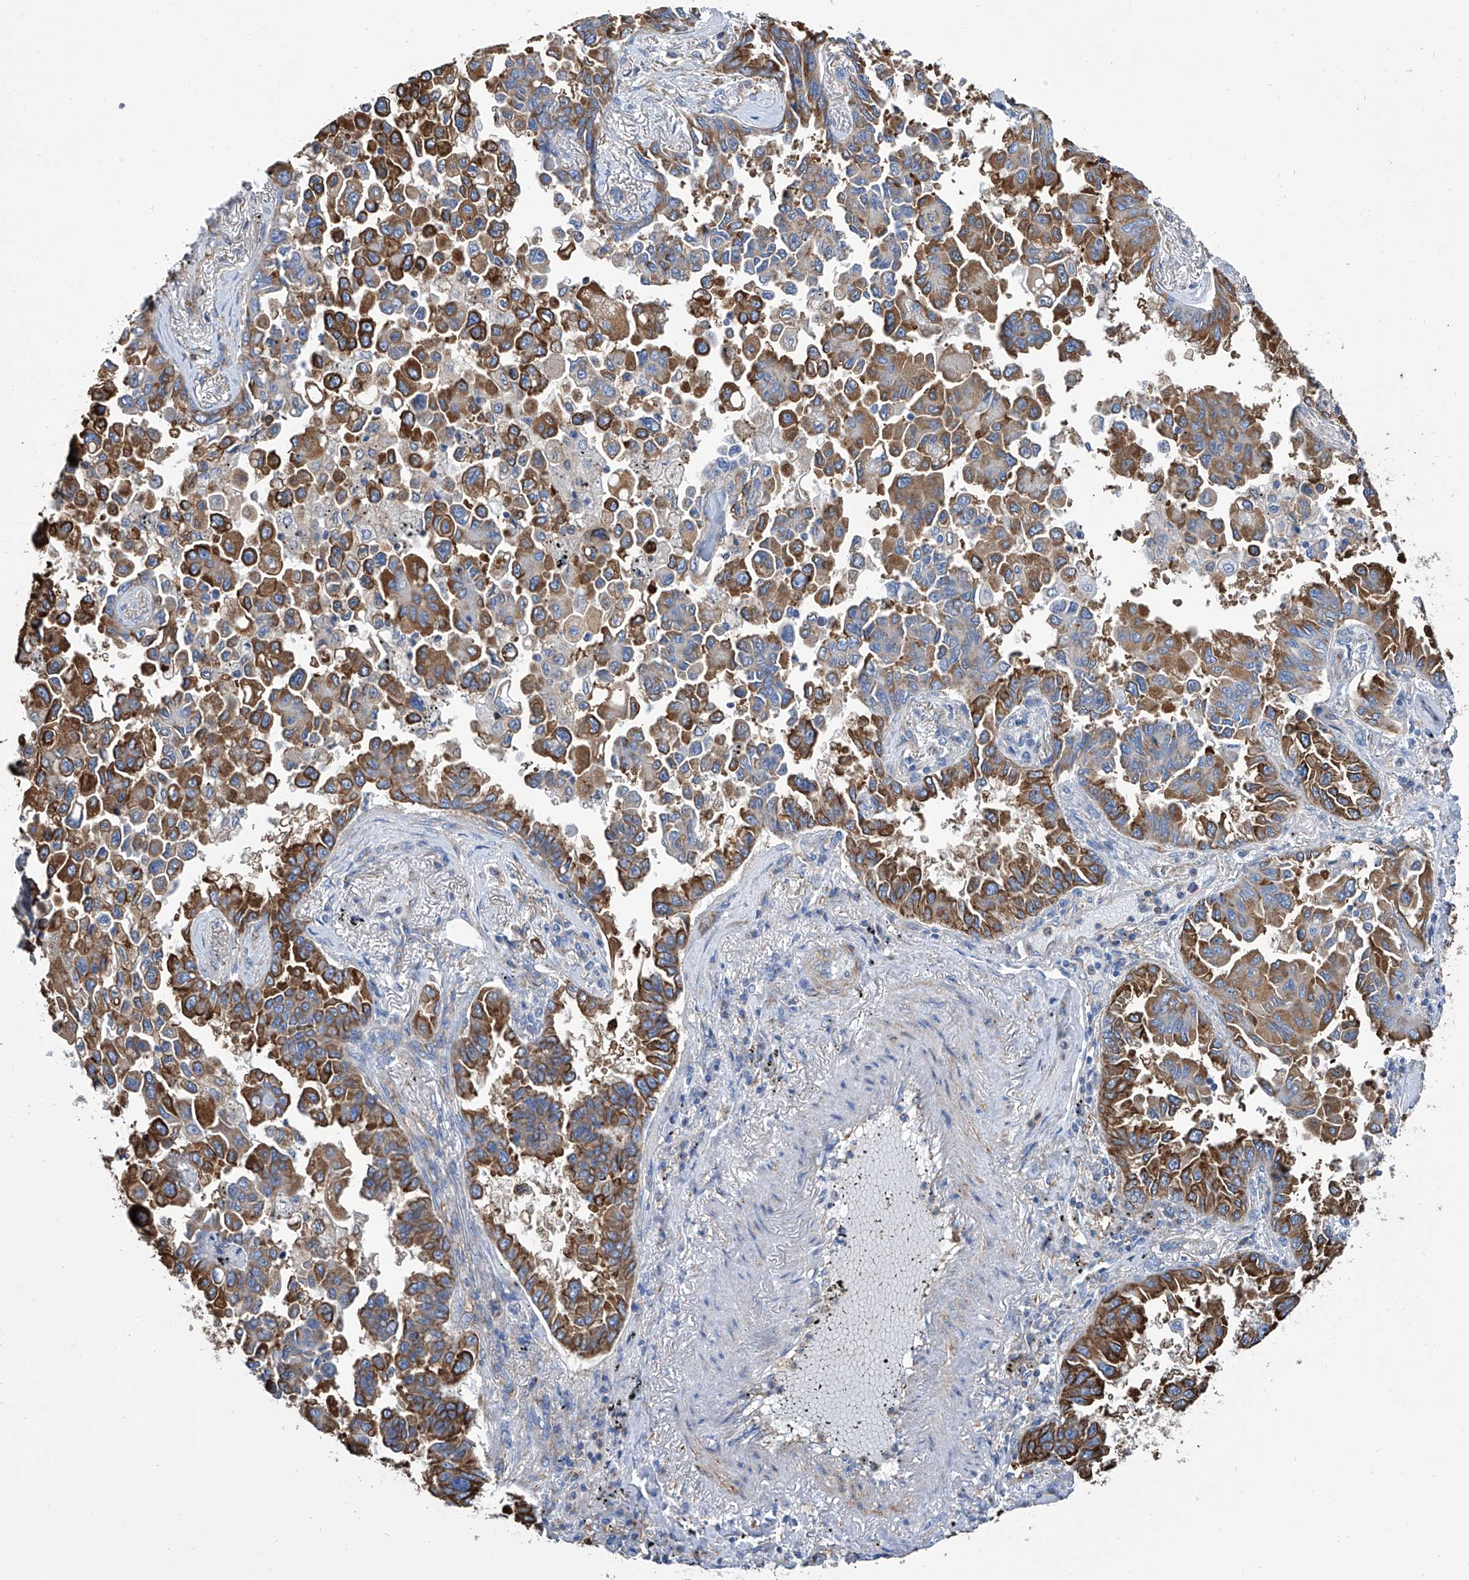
{"staining": {"intensity": "moderate", "quantity": ">75%", "location": "cytoplasmic/membranous"}, "tissue": "lung cancer", "cell_type": "Tumor cells", "image_type": "cancer", "snomed": [{"axis": "morphology", "description": "Adenocarcinoma, NOS"}, {"axis": "topography", "description": "Lung"}], "caption": "Moderate cytoplasmic/membranous expression is seen in about >75% of tumor cells in lung cancer (adenocarcinoma).", "gene": "GPT", "patient": {"sex": "female", "age": 67}}